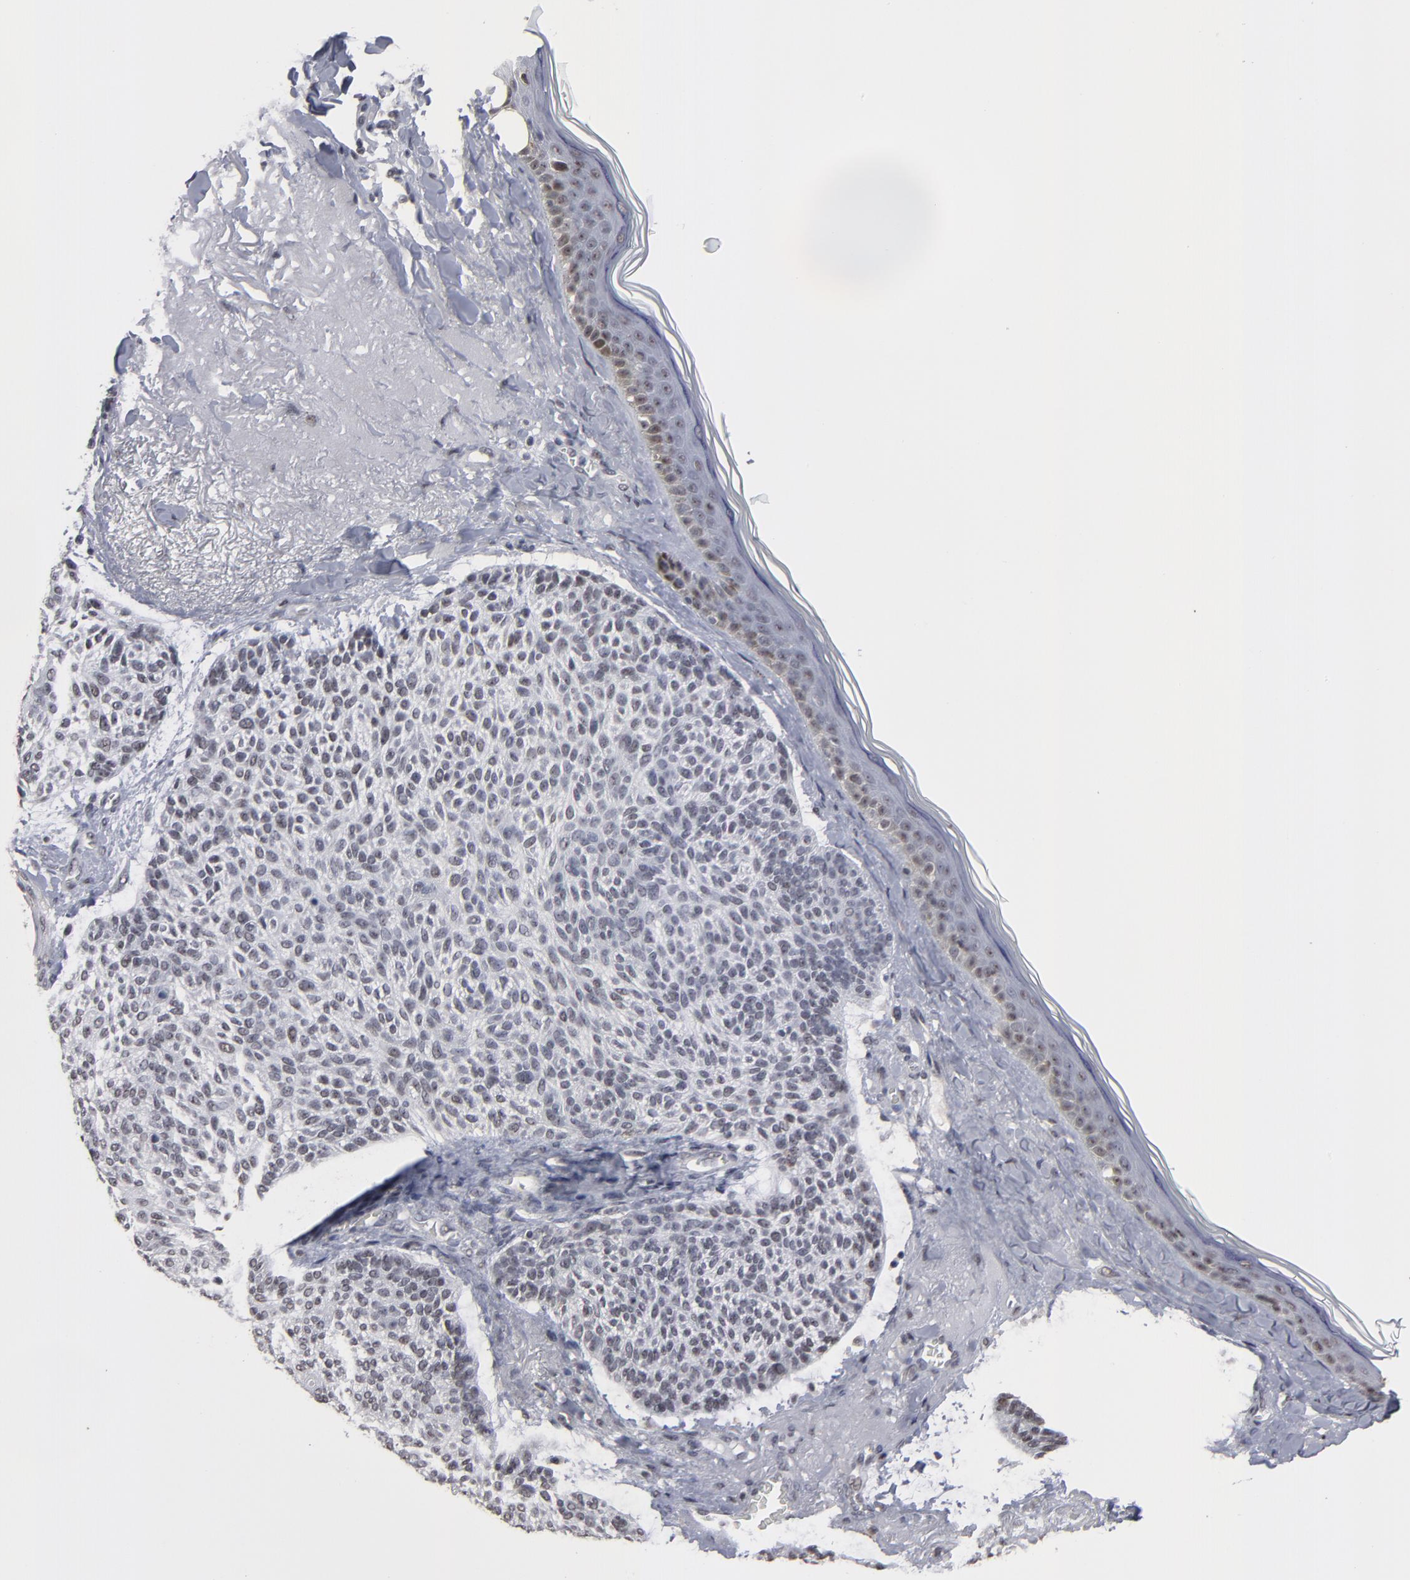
{"staining": {"intensity": "negative", "quantity": "none", "location": "none"}, "tissue": "skin cancer", "cell_type": "Tumor cells", "image_type": "cancer", "snomed": [{"axis": "morphology", "description": "Normal tissue, NOS"}, {"axis": "morphology", "description": "Basal cell carcinoma"}, {"axis": "topography", "description": "Skin"}], "caption": "Basal cell carcinoma (skin) stained for a protein using immunohistochemistry (IHC) exhibits no expression tumor cells.", "gene": "SSRP1", "patient": {"sex": "female", "age": 70}}